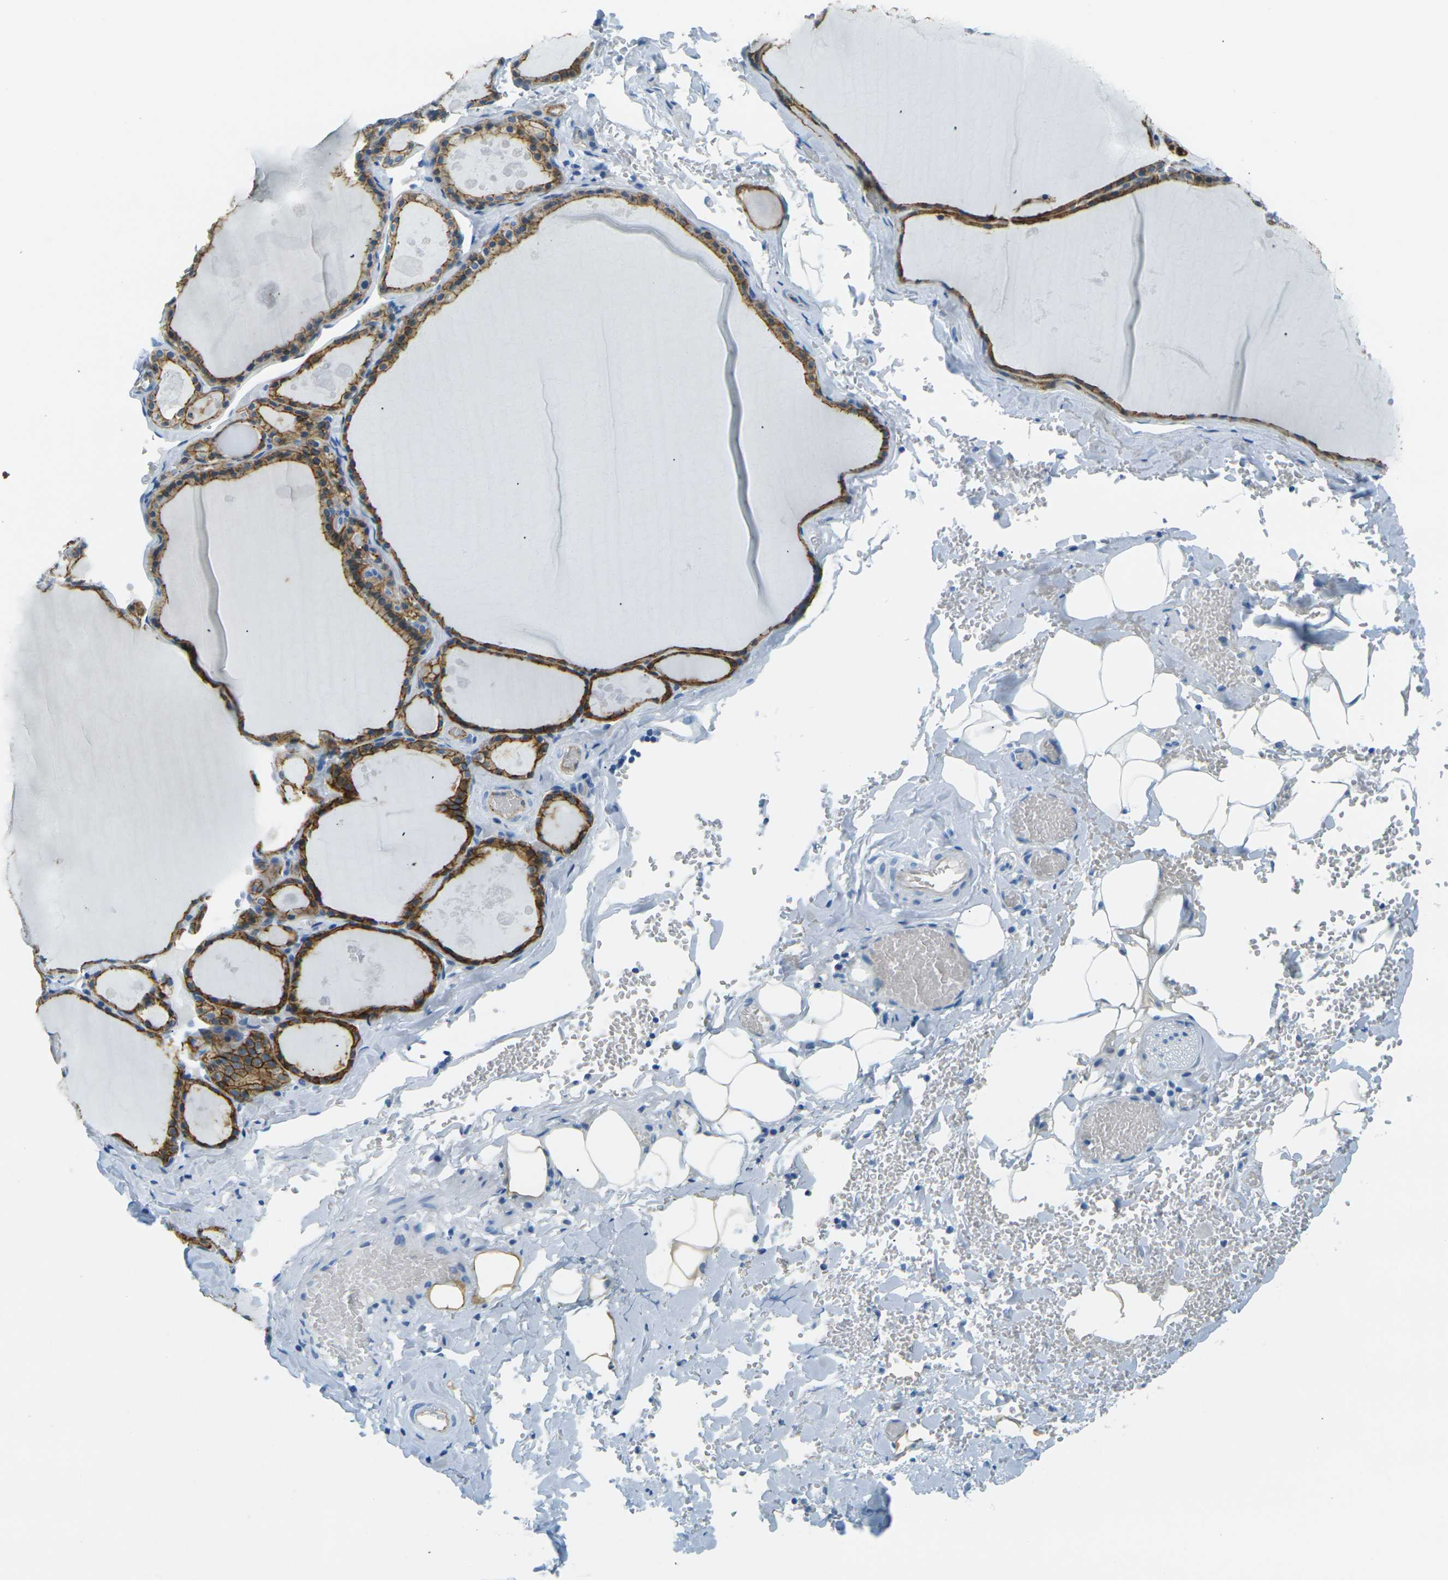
{"staining": {"intensity": "strong", "quantity": ">75%", "location": "cytoplasmic/membranous"}, "tissue": "thyroid gland", "cell_type": "Glandular cells", "image_type": "normal", "snomed": [{"axis": "morphology", "description": "Normal tissue, NOS"}, {"axis": "topography", "description": "Thyroid gland"}], "caption": "About >75% of glandular cells in normal thyroid gland demonstrate strong cytoplasmic/membranous protein positivity as visualized by brown immunohistochemical staining.", "gene": "OCLN", "patient": {"sex": "male", "age": 56}}